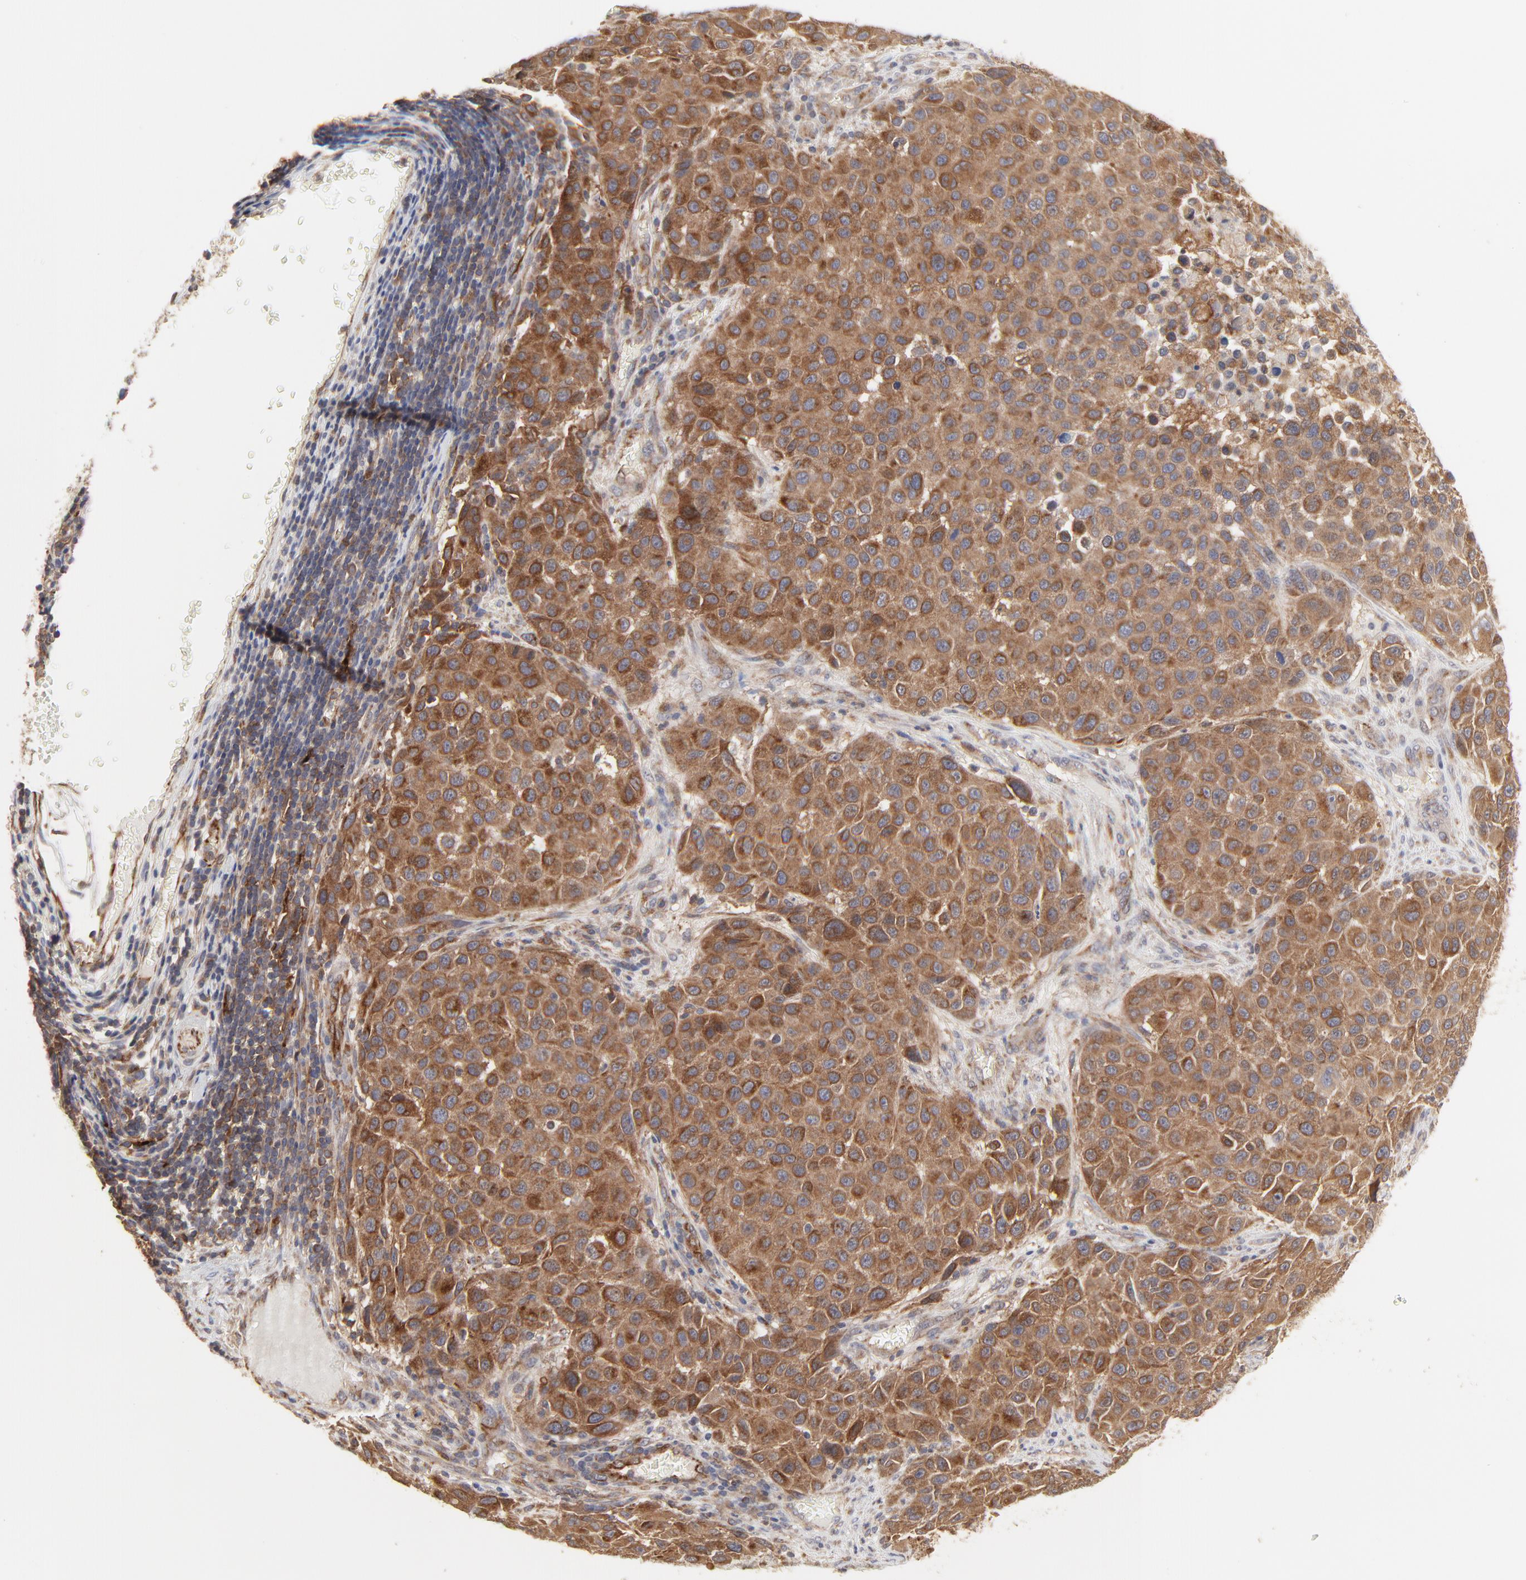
{"staining": {"intensity": "strong", "quantity": ">75%", "location": "cytoplasmic/membranous"}, "tissue": "melanoma", "cell_type": "Tumor cells", "image_type": "cancer", "snomed": [{"axis": "morphology", "description": "Malignant melanoma, Metastatic site"}, {"axis": "topography", "description": "Lymph node"}], "caption": "This is a photomicrograph of immunohistochemistry (IHC) staining of melanoma, which shows strong positivity in the cytoplasmic/membranous of tumor cells.", "gene": "RAB9A", "patient": {"sex": "male", "age": 61}}